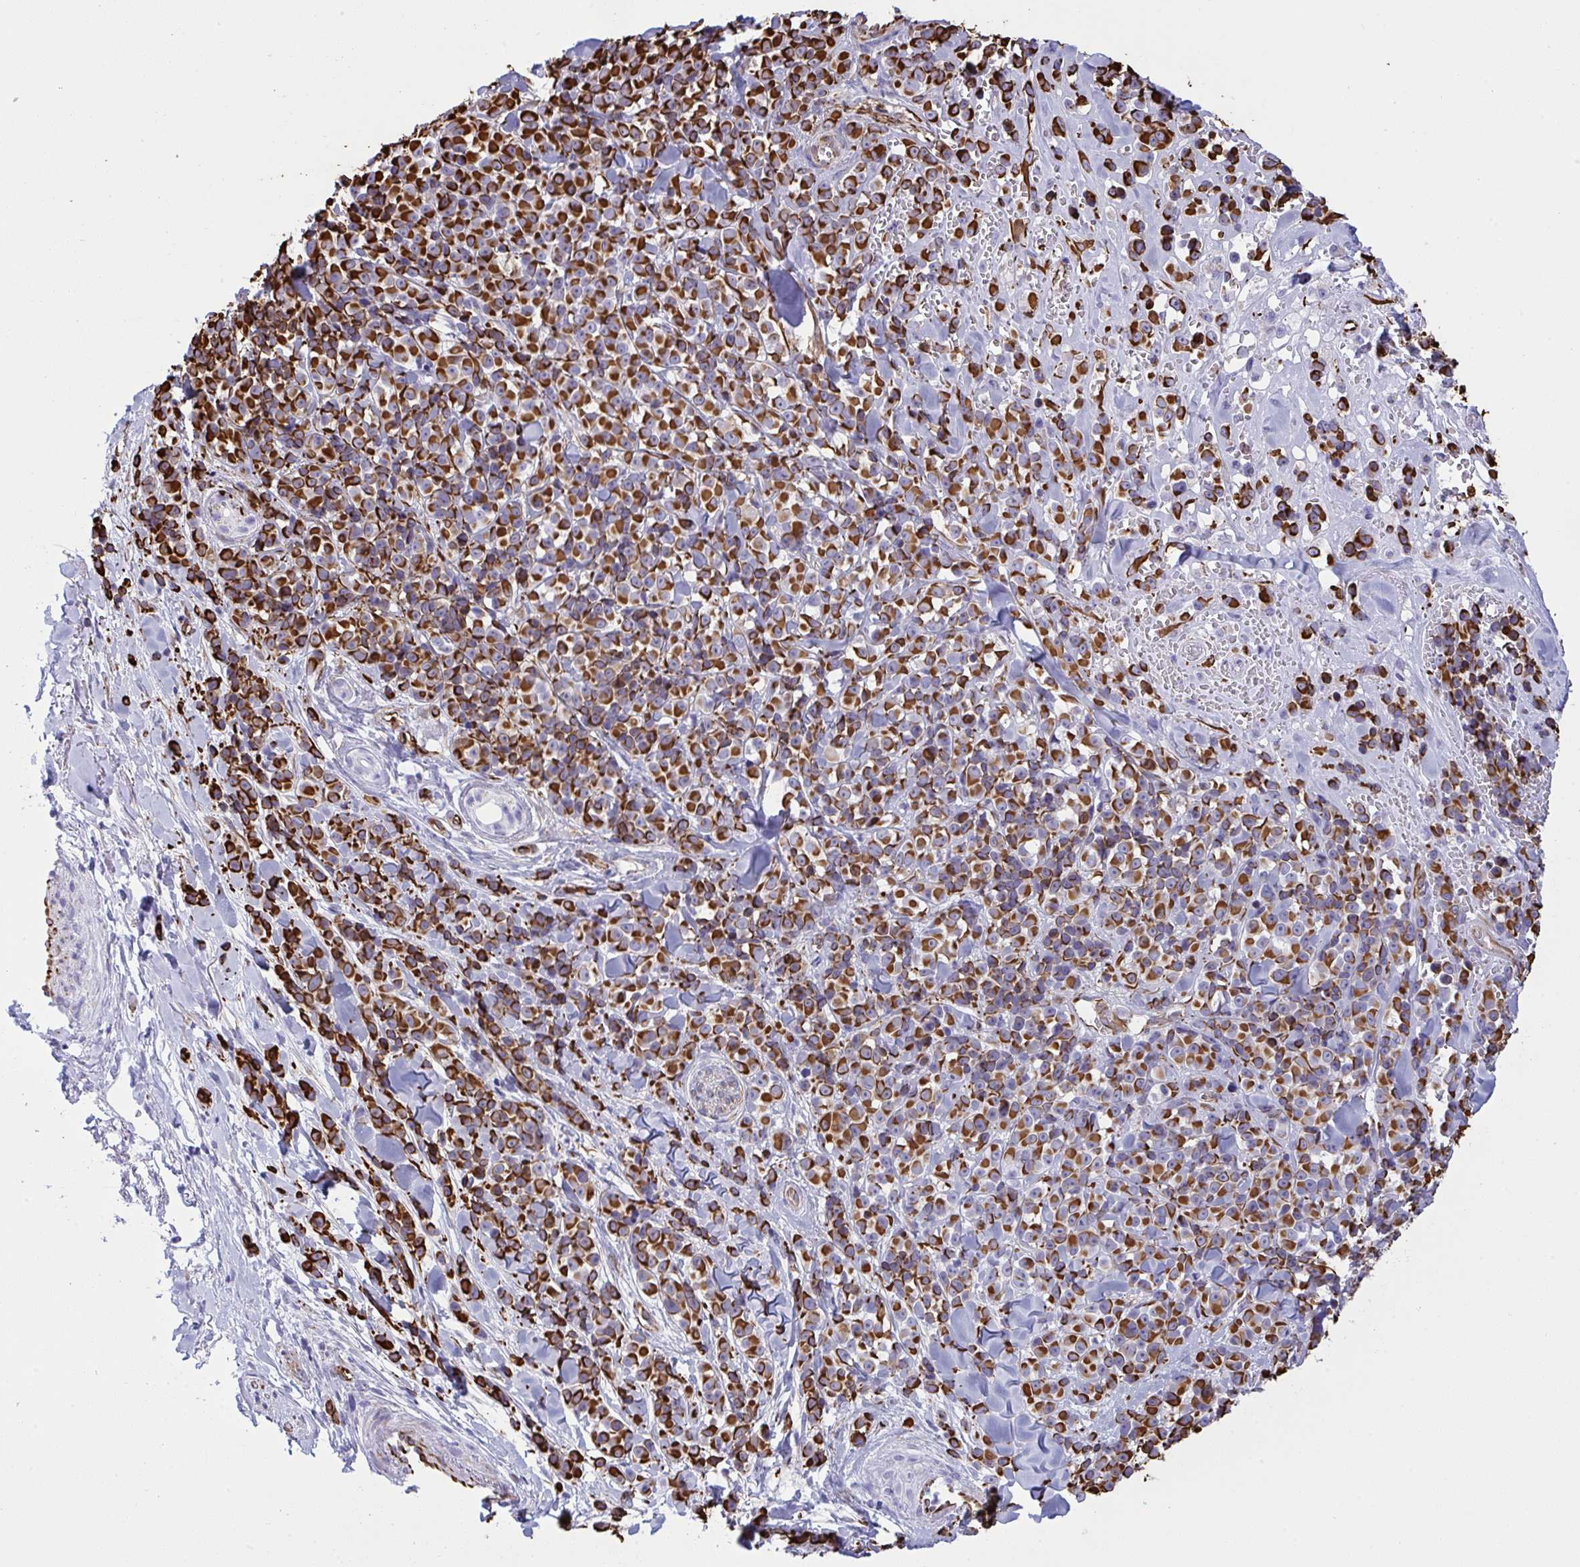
{"staining": {"intensity": "strong", "quantity": ">75%", "location": "cytoplasmic/membranous"}, "tissue": "melanoma", "cell_type": "Tumor cells", "image_type": "cancer", "snomed": [{"axis": "morphology", "description": "Malignant melanoma, NOS"}, {"axis": "topography", "description": "Skin"}], "caption": "Immunohistochemical staining of melanoma exhibits strong cytoplasmic/membranous protein positivity in about >75% of tumor cells.", "gene": "SLC35B1", "patient": {"sex": "male", "age": 85}}